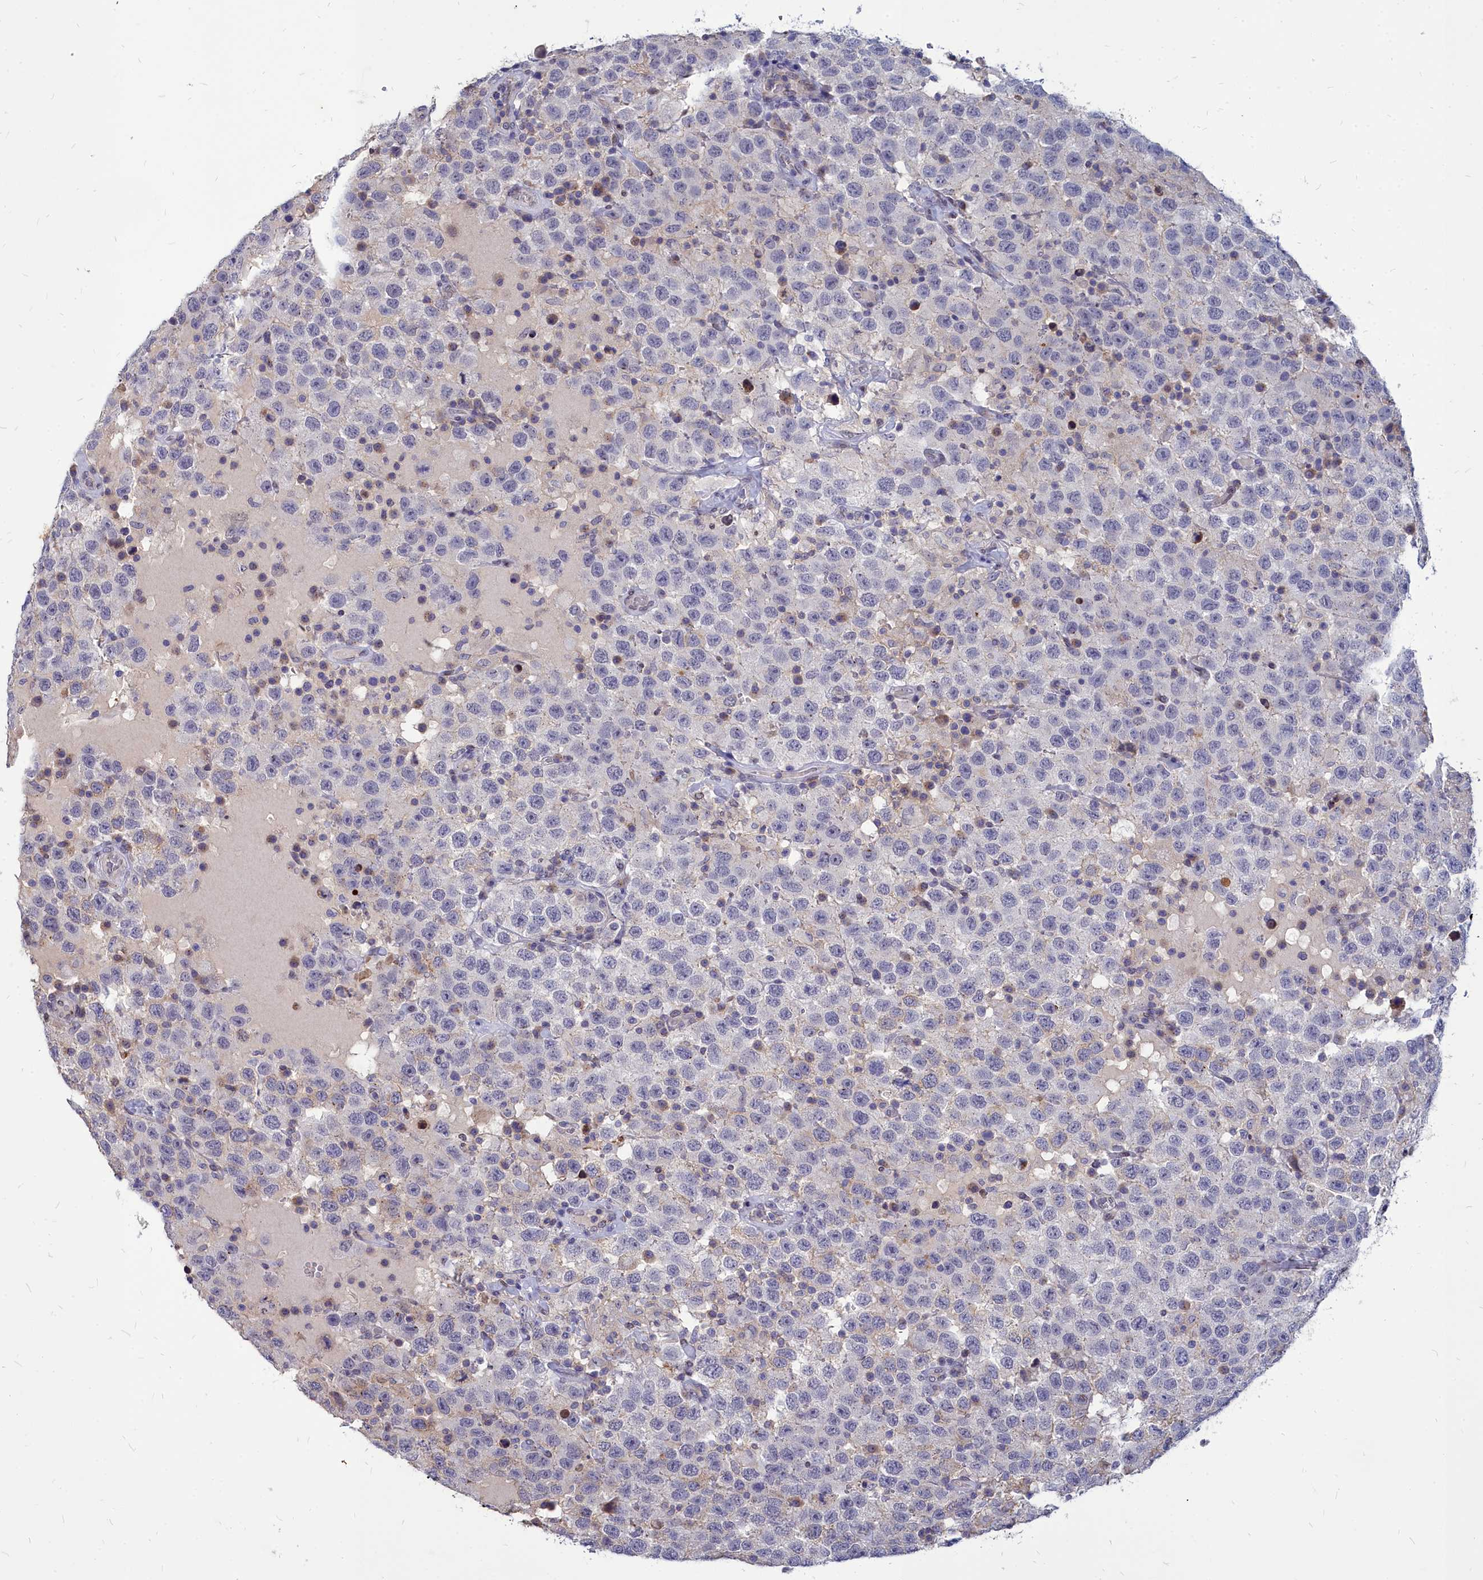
{"staining": {"intensity": "negative", "quantity": "none", "location": "none"}, "tissue": "testis cancer", "cell_type": "Tumor cells", "image_type": "cancer", "snomed": [{"axis": "morphology", "description": "Seminoma, NOS"}, {"axis": "topography", "description": "Testis"}], "caption": "The image exhibits no staining of tumor cells in seminoma (testis). (DAB (3,3'-diaminobenzidine) immunohistochemistry (IHC) visualized using brightfield microscopy, high magnification).", "gene": "NOXA1", "patient": {"sex": "male", "age": 41}}